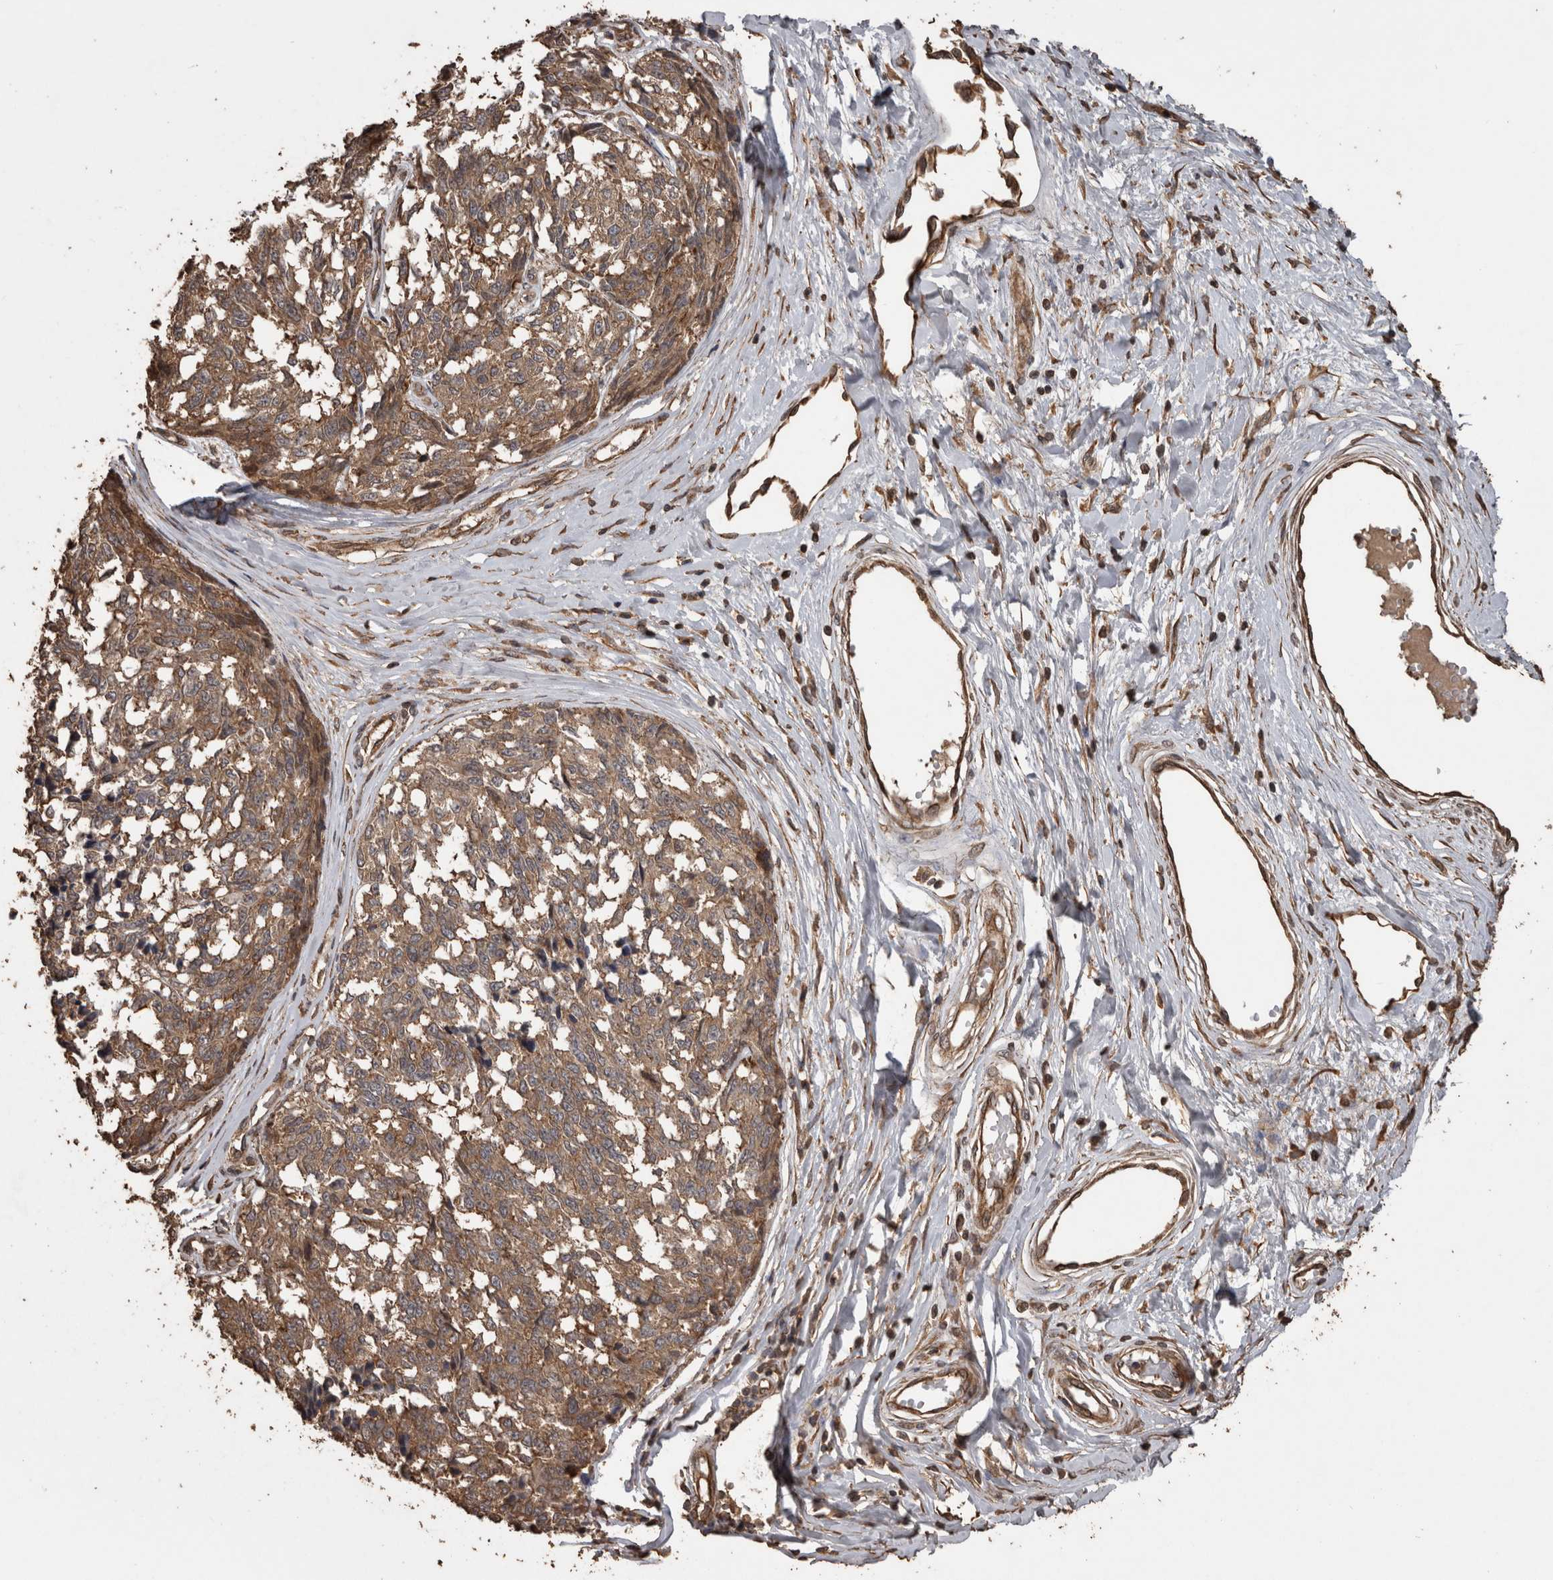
{"staining": {"intensity": "moderate", "quantity": ">75%", "location": "cytoplasmic/membranous"}, "tissue": "melanoma", "cell_type": "Tumor cells", "image_type": "cancer", "snomed": [{"axis": "morphology", "description": "Malignant melanoma, NOS"}, {"axis": "topography", "description": "Skin"}], "caption": "About >75% of tumor cells in human melanoma reveal moderate cytoplasmic/membranous protein staining as visualized by brown immunohistochemical staining.", "gene": "PINK1", "patient": {"sex": "female", "age": 64}}